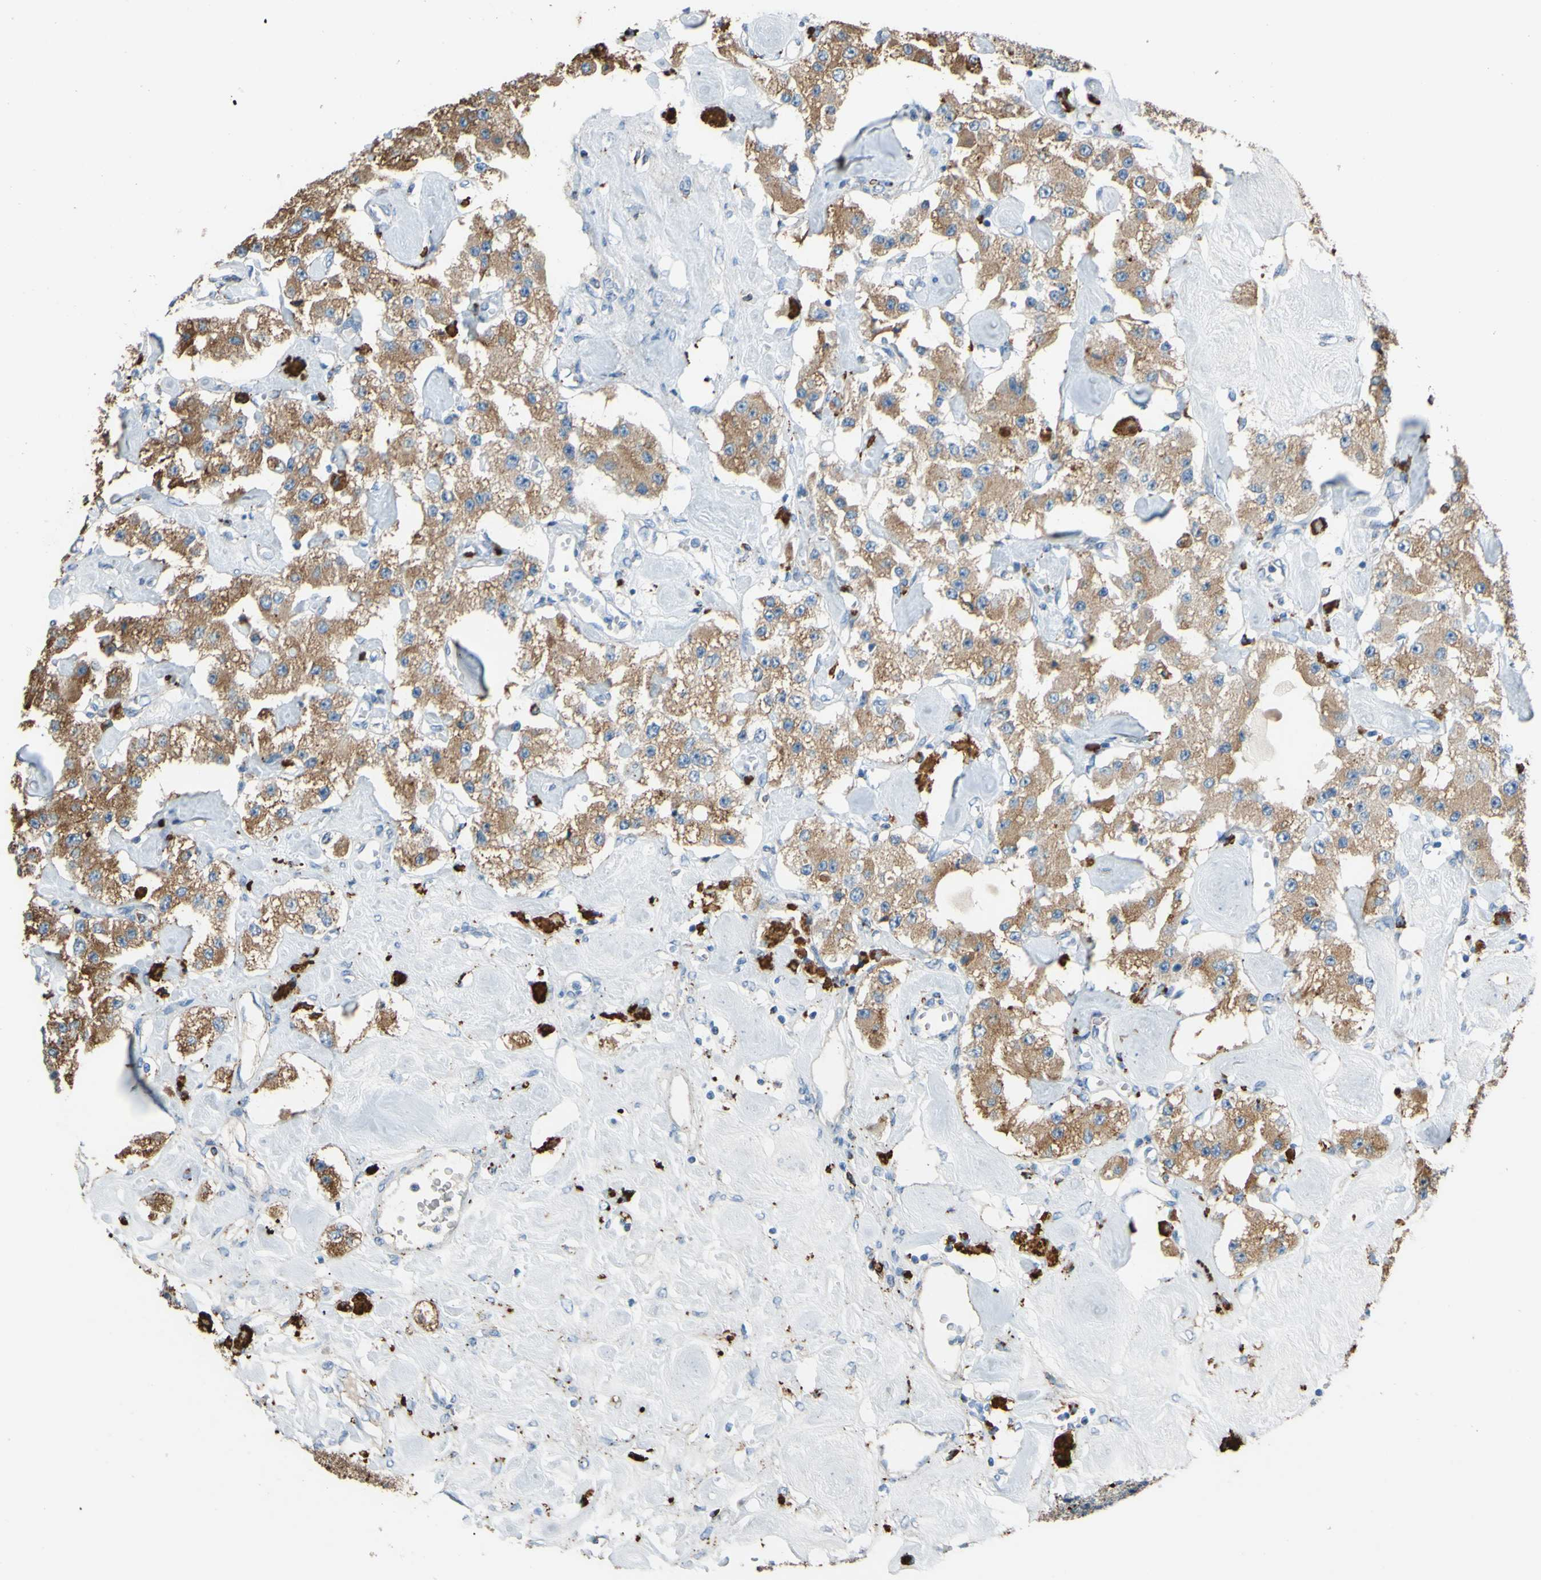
{"staining": {"intensity": "moderate", "quantity": ">75%", "location": "cytoplasmic/membranous"}, "tissue": "carcinoid", "cell_type": "Tumor cells", "image_type": "cancer", "snomed": [{"axis": "morphology", "description": "Carcinoid, malignant, NOS"}, {"axis": "topography", "description": "Pancreas"}], "caption": "Immunohistochemical staining of human carcinoid (malignant) shows moderate cytoplasmic/membranous protein positivity in about >75% of tumor cells.", "gene": "CTSD", "patient": {"sex": "male", "age": 41}}